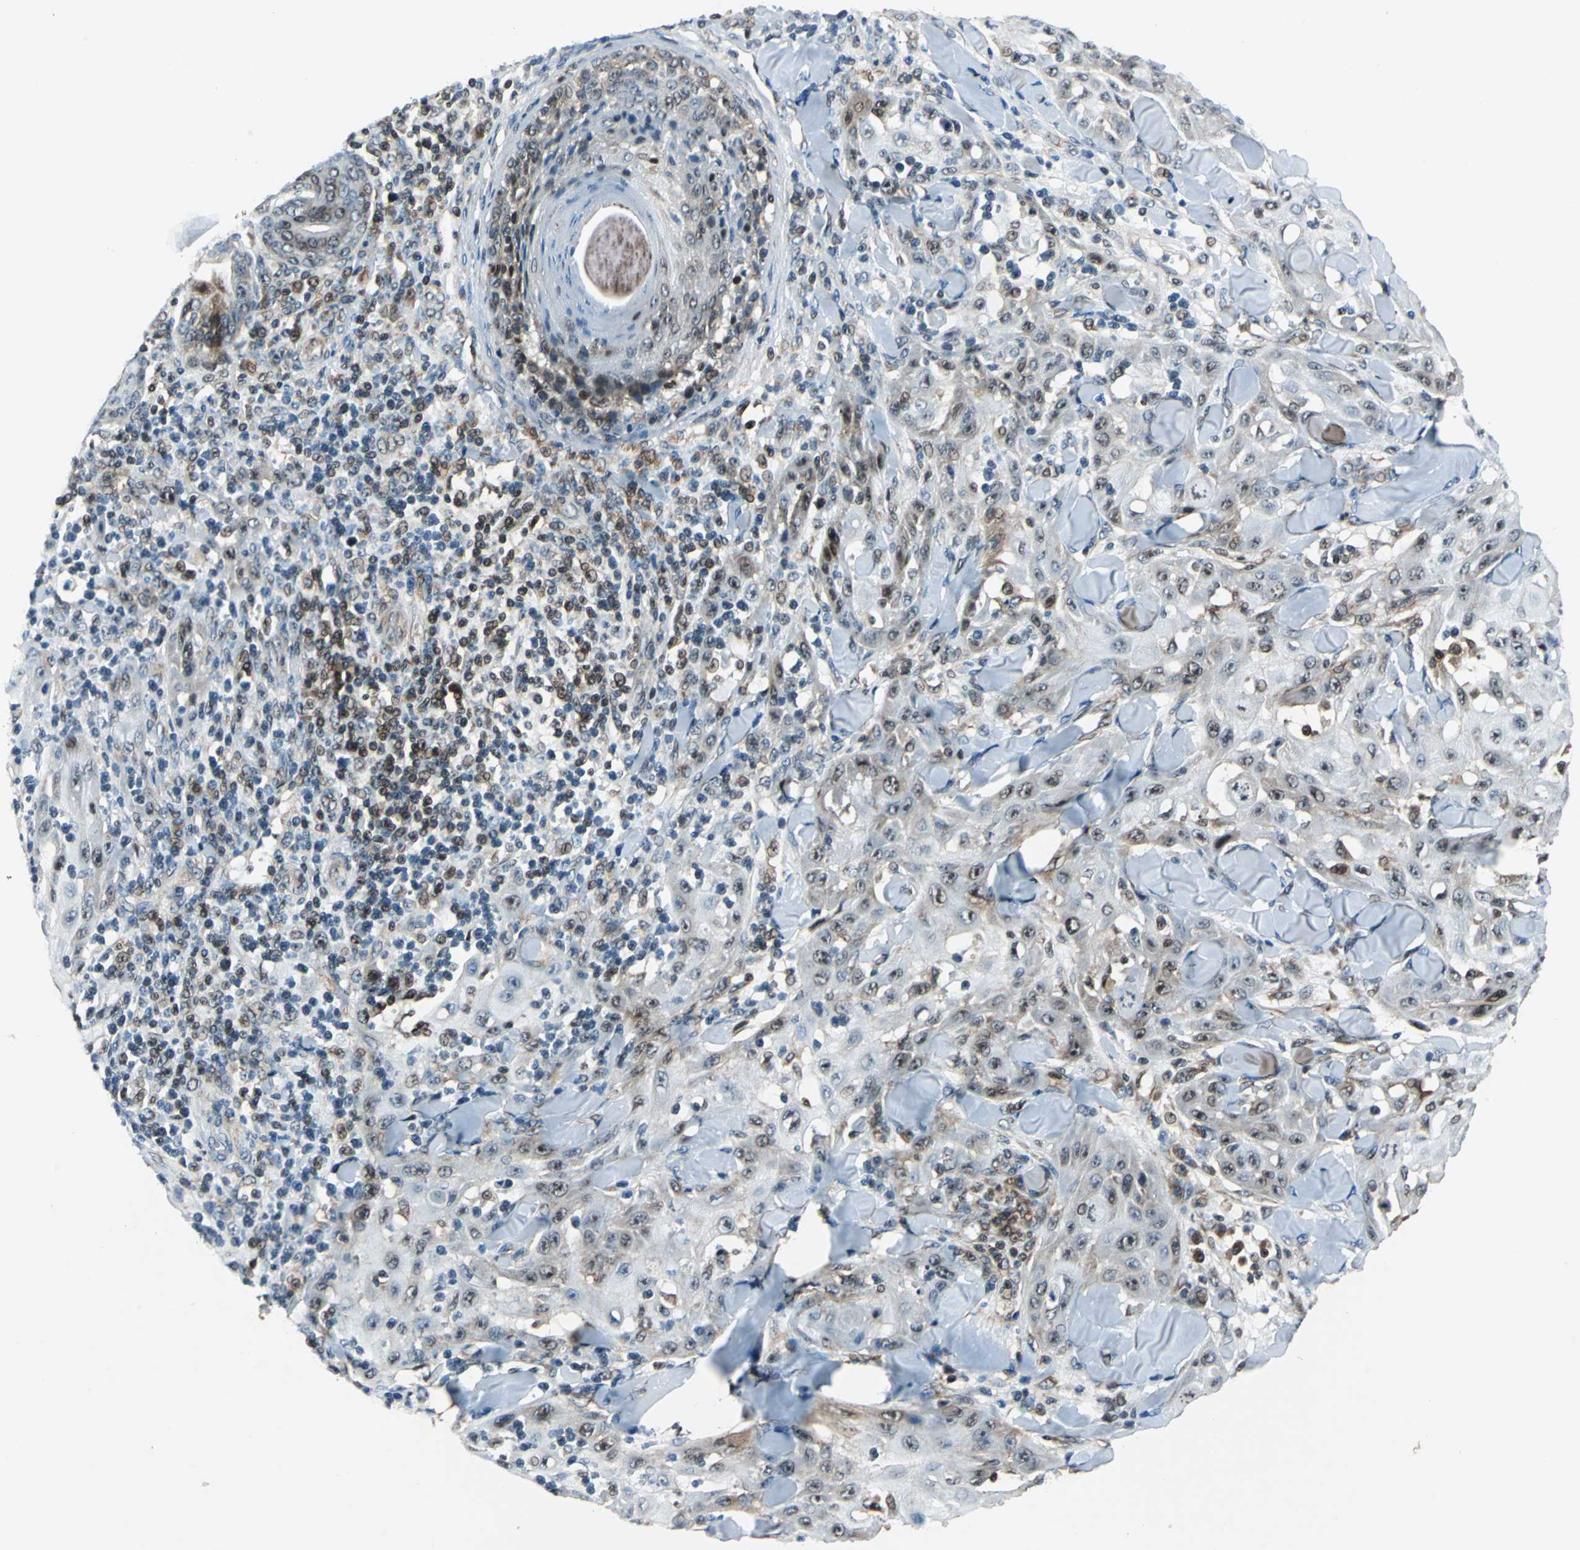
{"staining": {"intensity": "moderate", "quantity": "<25%", "location": "cytoplasmic/membranous,nuclear"}, "tissue": "skin cancer", "cell_type": "Tumor cells", "image_type": "cancer", "snomed": [{"axis": "morphology", "description": "Squamous cell carcinoma, NOS"}, {"axis": "topography", "description": "Skin"}], "caption": "Skin squamous cell carcinoma was stained to show a protein in brown. There is low levels of moderate cytoplasmic/membranous and nuclear expression in about <25% of tumor cells. The staining is performed using DAB brown chromogen to label protein expression. The nuclei are counter-stained blue using hematoxylin.", "gene": "AATF", "patient": {"sex": "male", "age": 24}}